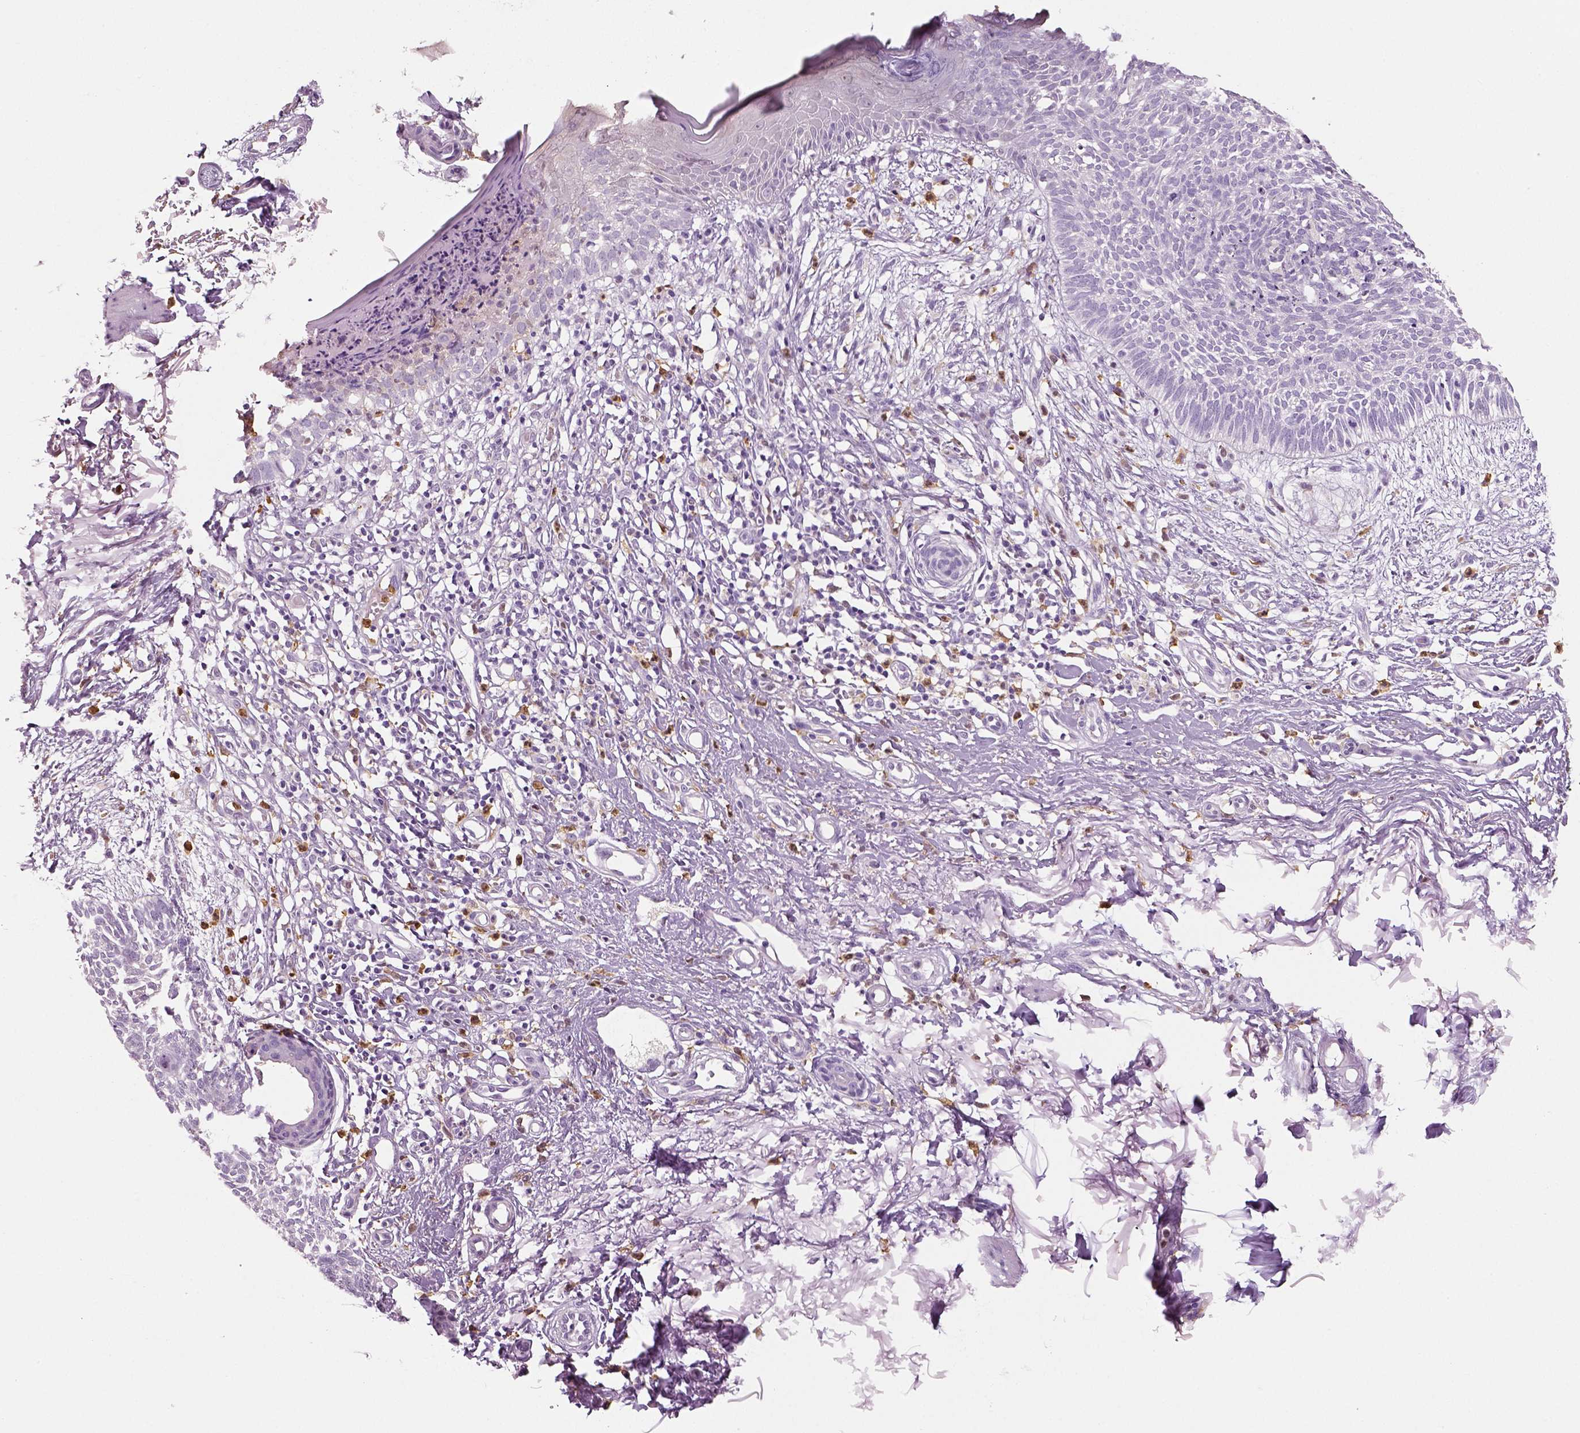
{"staining": {"intensity": "negative", "quantity": "none", "location": "none"}, "tissue": "skin cancer", "cell_type": "Tumor cells", "image_type": "cancer", "snomed": [{"axis": "morphology", "description": "Basal cell carcinoma"}, {"axis": "topography", "description": "Skin"}], "caption": "Immunohistochemical staining of skin cancer (basal cell carcinoma) exhibits no significant expression in tumor cells. (Immunohistochemistry (ihc), brightfield microscopy, high magnification).", "gene": "NECAB2", "patient": {"sex": "female", "age": 84}}